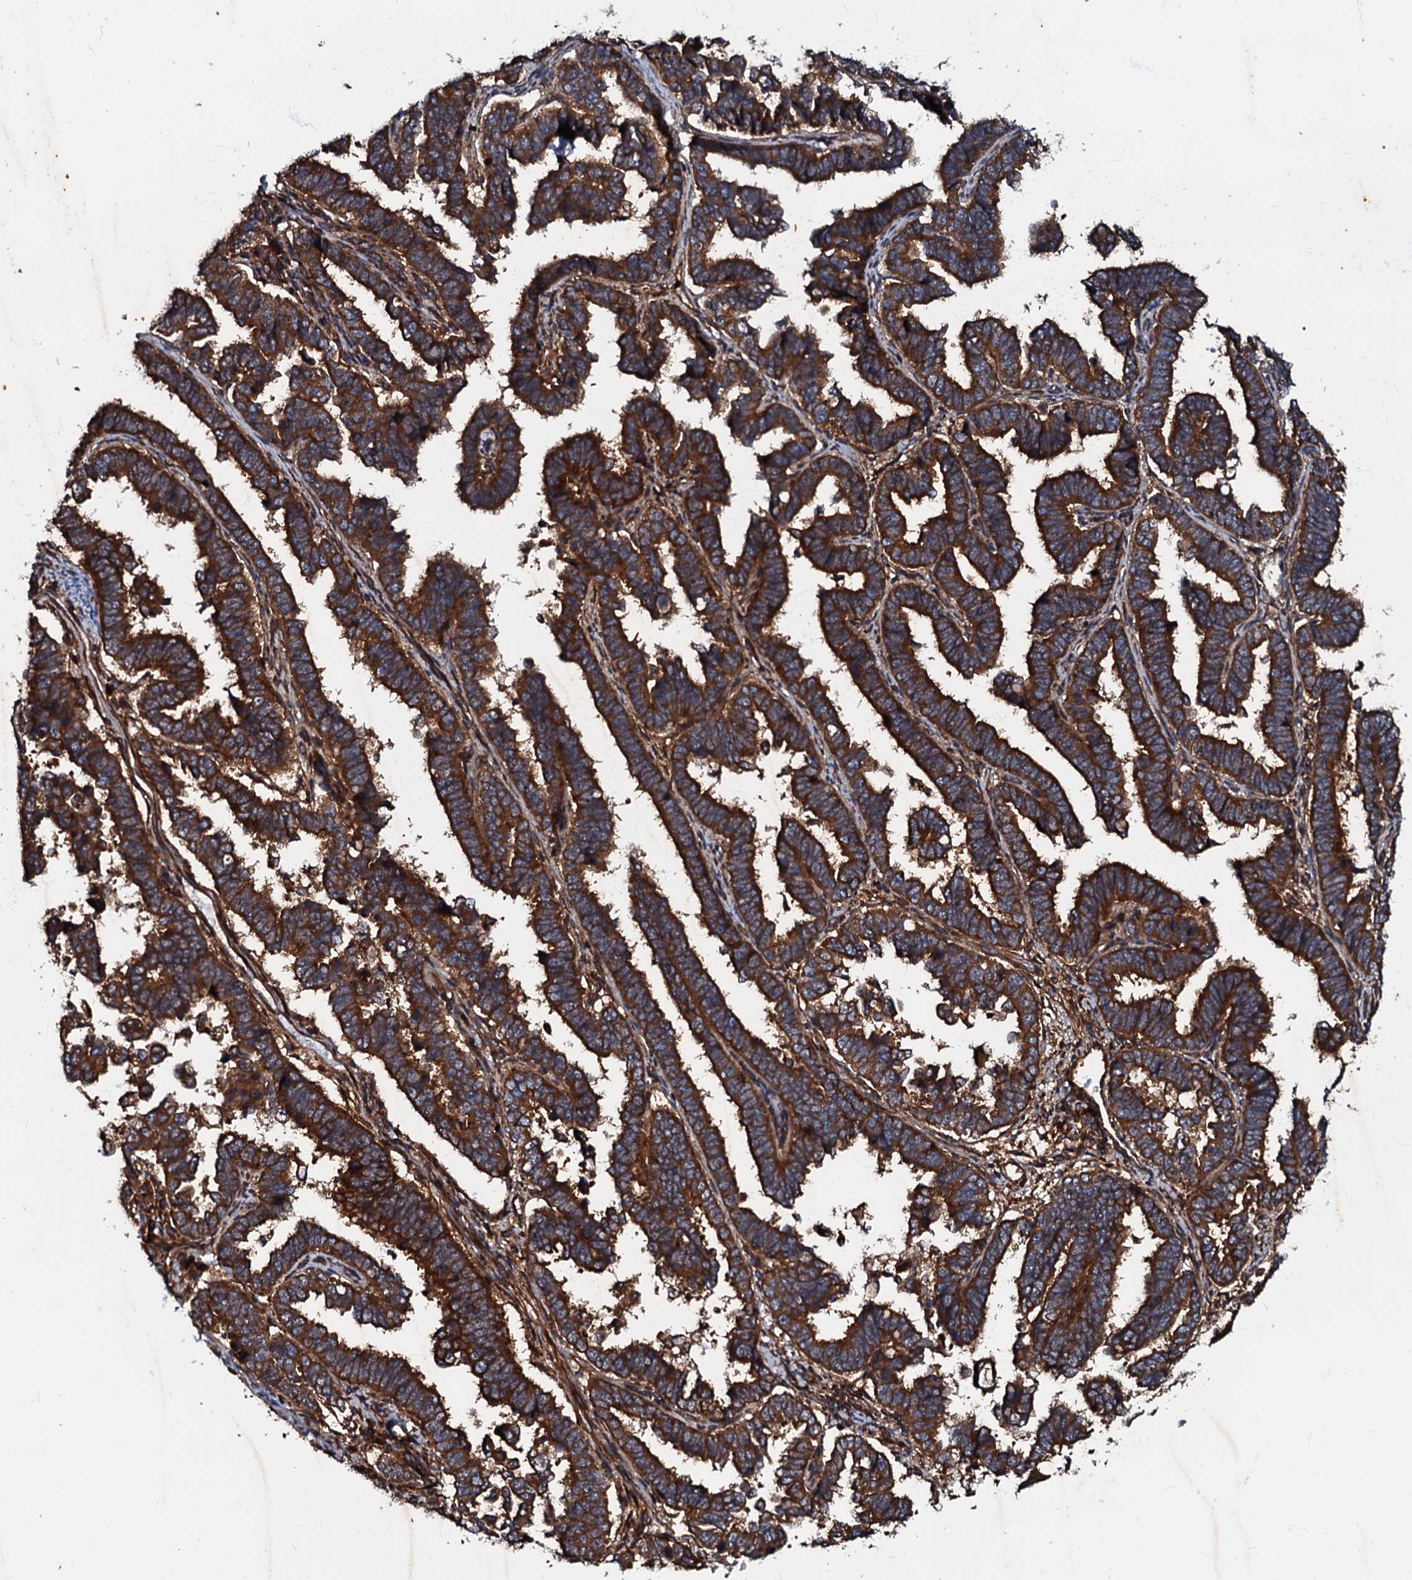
{"staining": {"intensity": "strong", "quantity": ">75%", "location": "cytoplasmic/membranous"}, "tissue": "endometrial cancer", "cell_type": "Tumor cells", "image_type": "cancer", "snomed": [{"axis": "morphology", "description": "Adenocarcinoma, NOS"}, {"axis": "topography", "description": "Endometrium"}], "caption": "DAB (3,3'-diaminobenzidine) immunohistochemical staining of endometrial adenocarcinoma shows strong cytoplasmic/membranous protein staining in approximately >75% of tumor cells.", "gene": "BLOC1S6", "patient": {"sex": "female", "age": 75}}